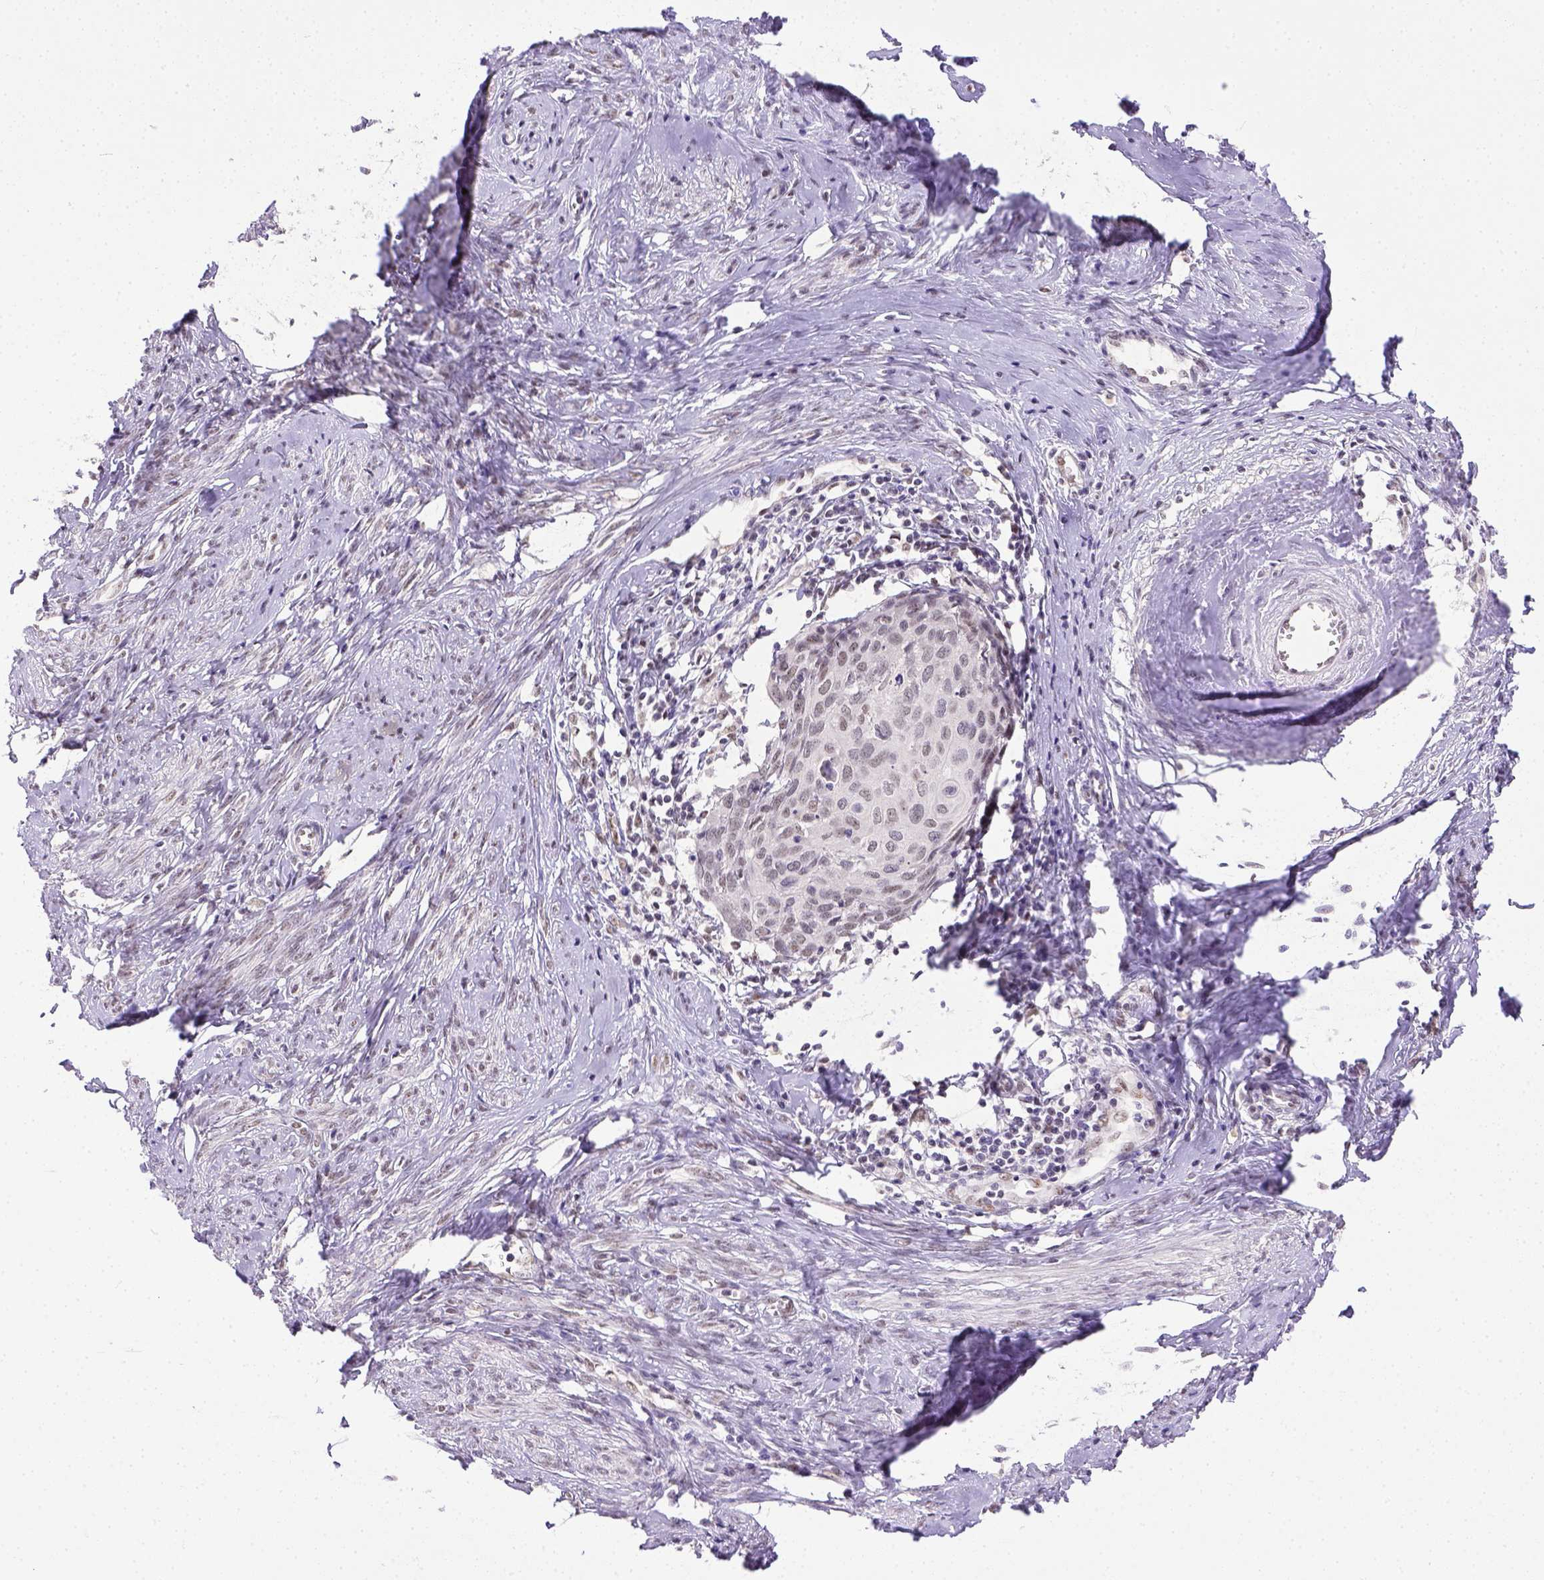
{"staining": {"intensity": "weak", "quantity": "25%-75%", "location": "nuclear"}, "tissue": "cervical cancer", "cell_type": "Tumor cells", "image_type": "cancer", "snomed": [{"axis": "morphology", "description": "Squamous cell carcinoma, NOS"}, {"axis": "topography", "description": "Cervix"}], "caption": "The histopathology image reveals immunohistochemical staining of squamous cell carcinoma (cervical). There is weak nuclear positivity is appreciated in approximately 25%-75% of tumor cells.", "gene": "ERCC1", "patient": {"sex": "female", "age": 62}}